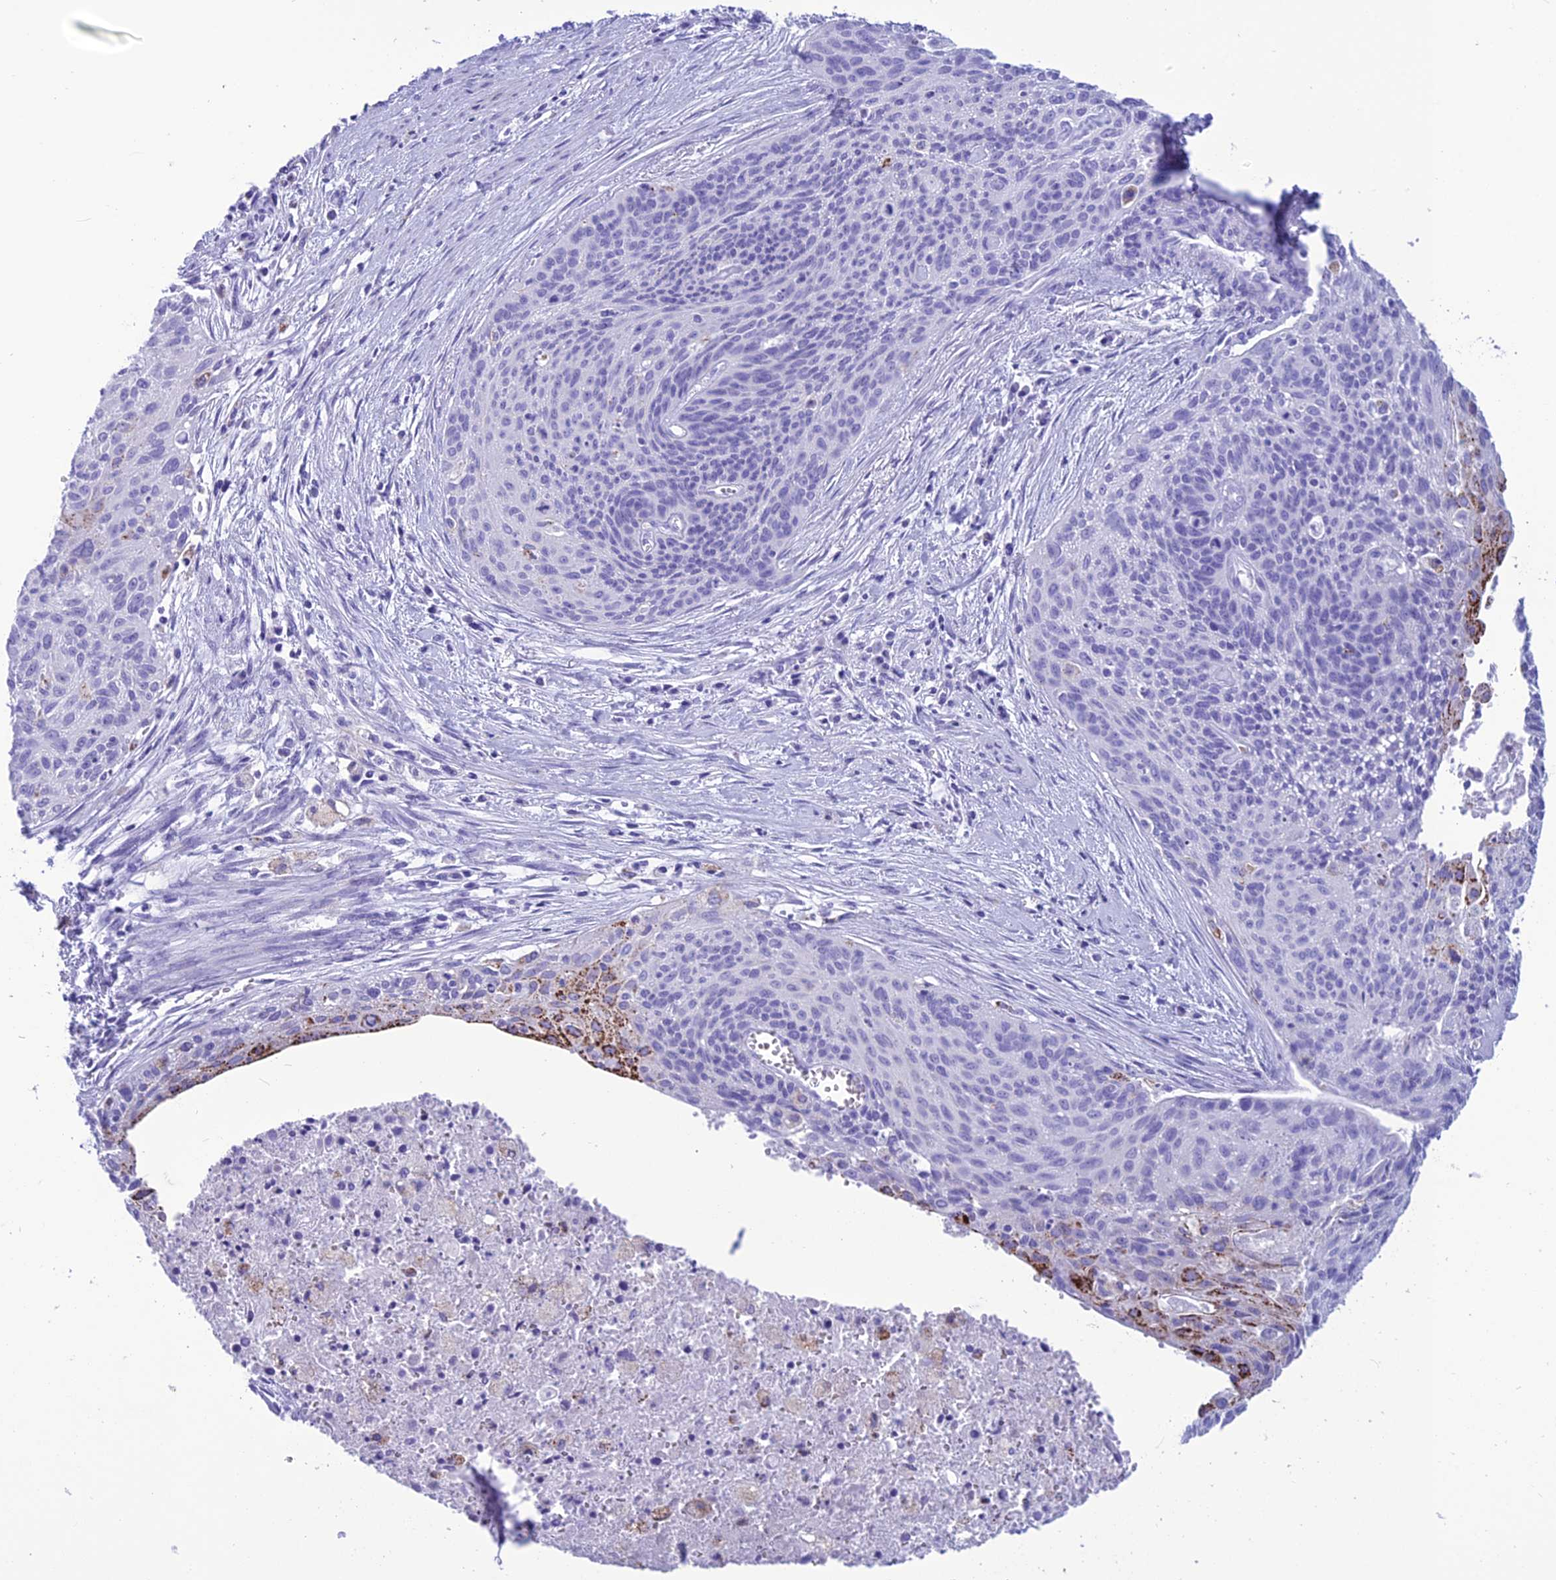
{"staining": {"intensity": "moderate", "quantity": "<25%", "location": "cytoplasmic/membranous"}, "tissue": "cervical cancer", "cell_type": "Tumor cells", "image_type": "cancer", "snomed": [{"axis": "morphology", "description": "Squamous cell carcinoma, NOS"}, {"axis": "topography", "description": "Cervix"}], "caption": "Immunohistochemistry image of neoplastic tissue: cervical cancer stained using immunohistochemistry (IHC) reveals low levels of moderate protein expression localized specifically in the cytoplasmic/membranous of tumor cells, appearing as a cytoplasmic/membranous brown color.", "gene": "TRAM1L1", "patient": {"sex": "female", "age": 55}}